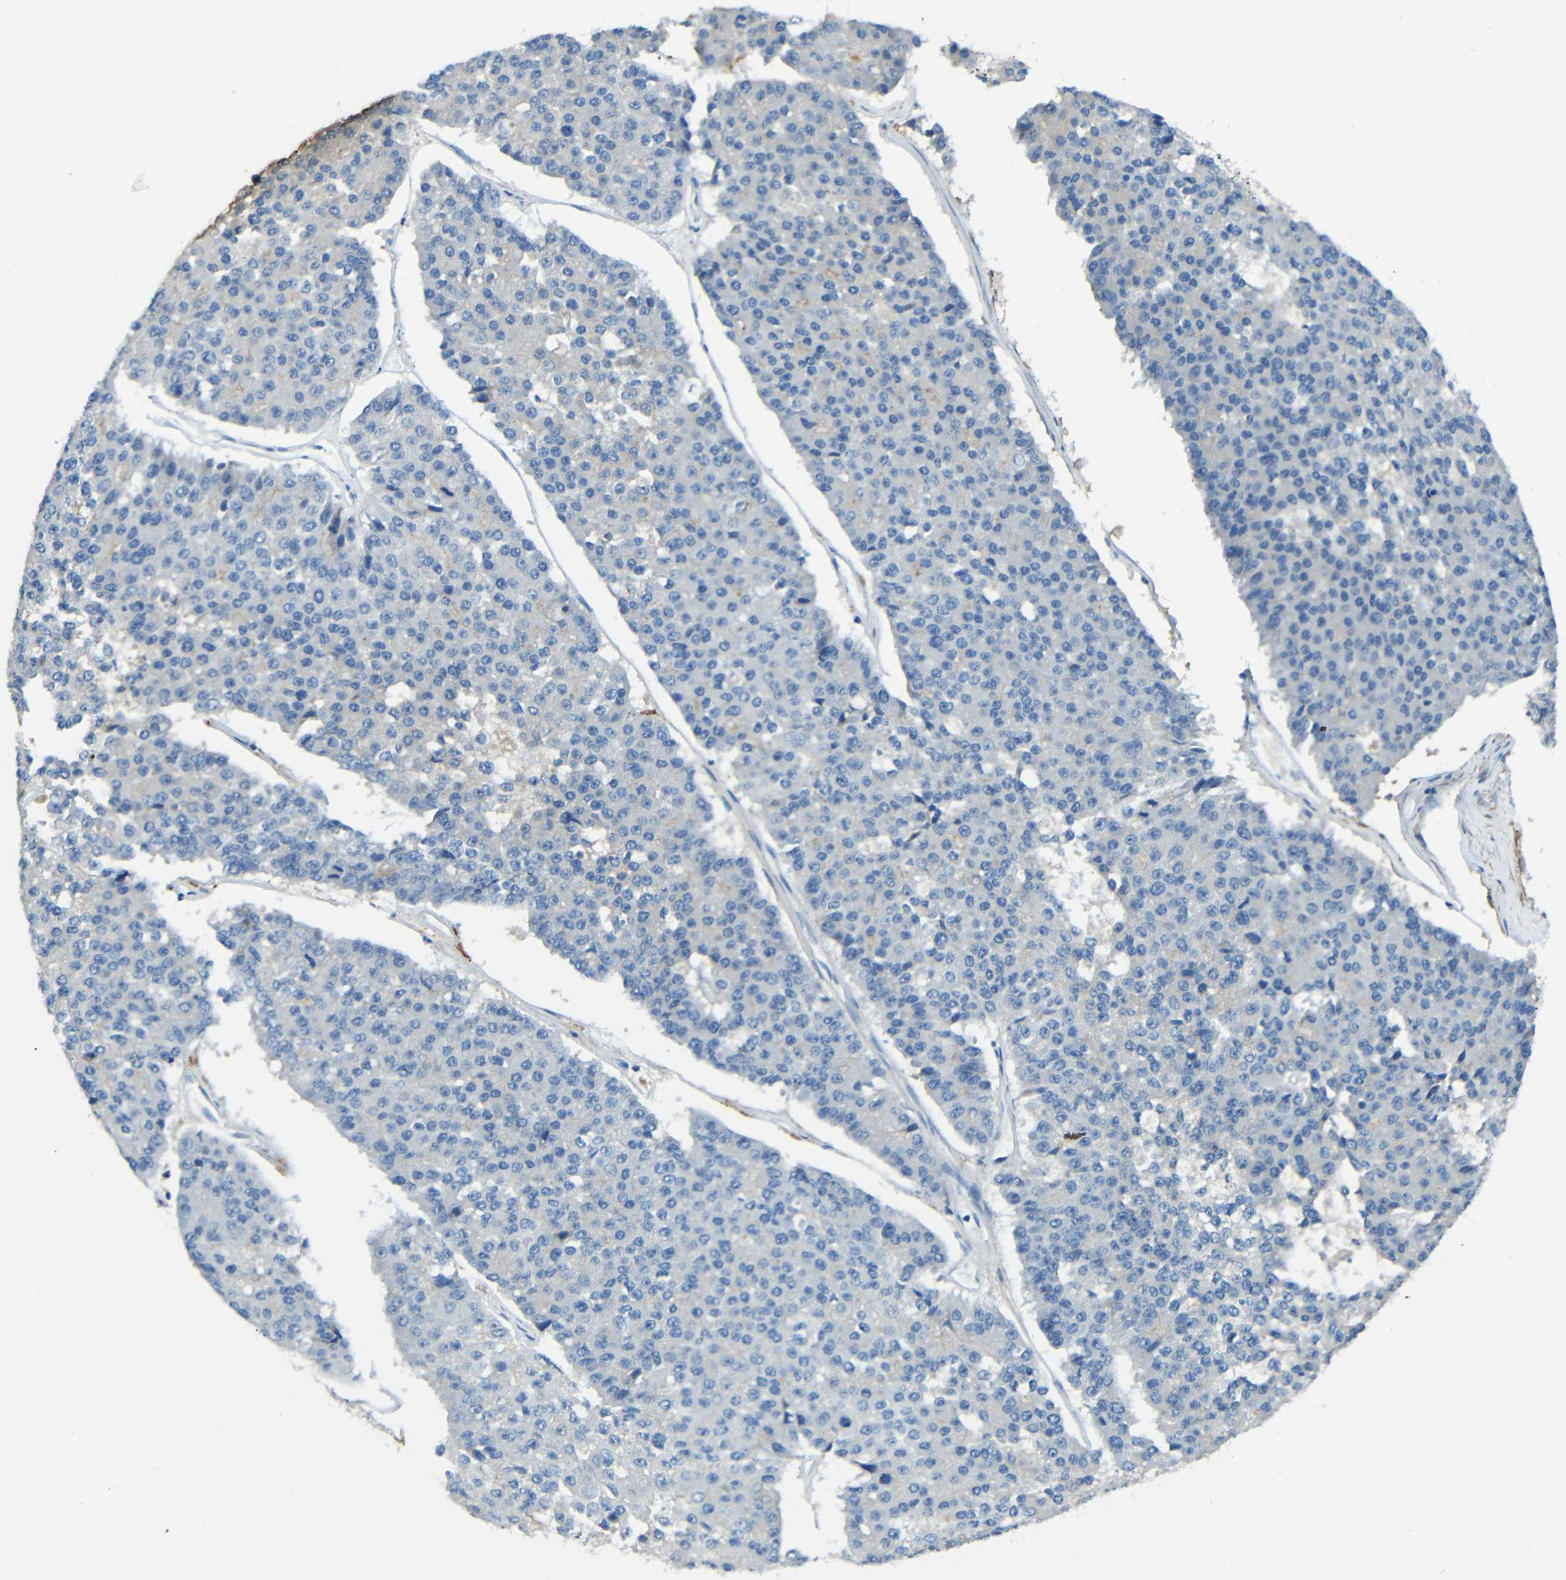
{"staining": {"intensity": "negative", "quantity": "none", "location": "none"}, "tissue": "pancreatic cancer", "cell_type": "Tumor cells", "image_type": "cancer", "snomed": [{"axis": "morphology", "description": "Adenocarcinoma, NOS"}, {"axis": "topography", "description": "Pancreas"}], "caption": "Immunohistochemistry photomicrograph of human pancreatic cancer stained for a protein (brown), which displays no positivity in tumor cells.", "gene": "CYP26B1", "patient": {"sex": "male", "age": 50}}